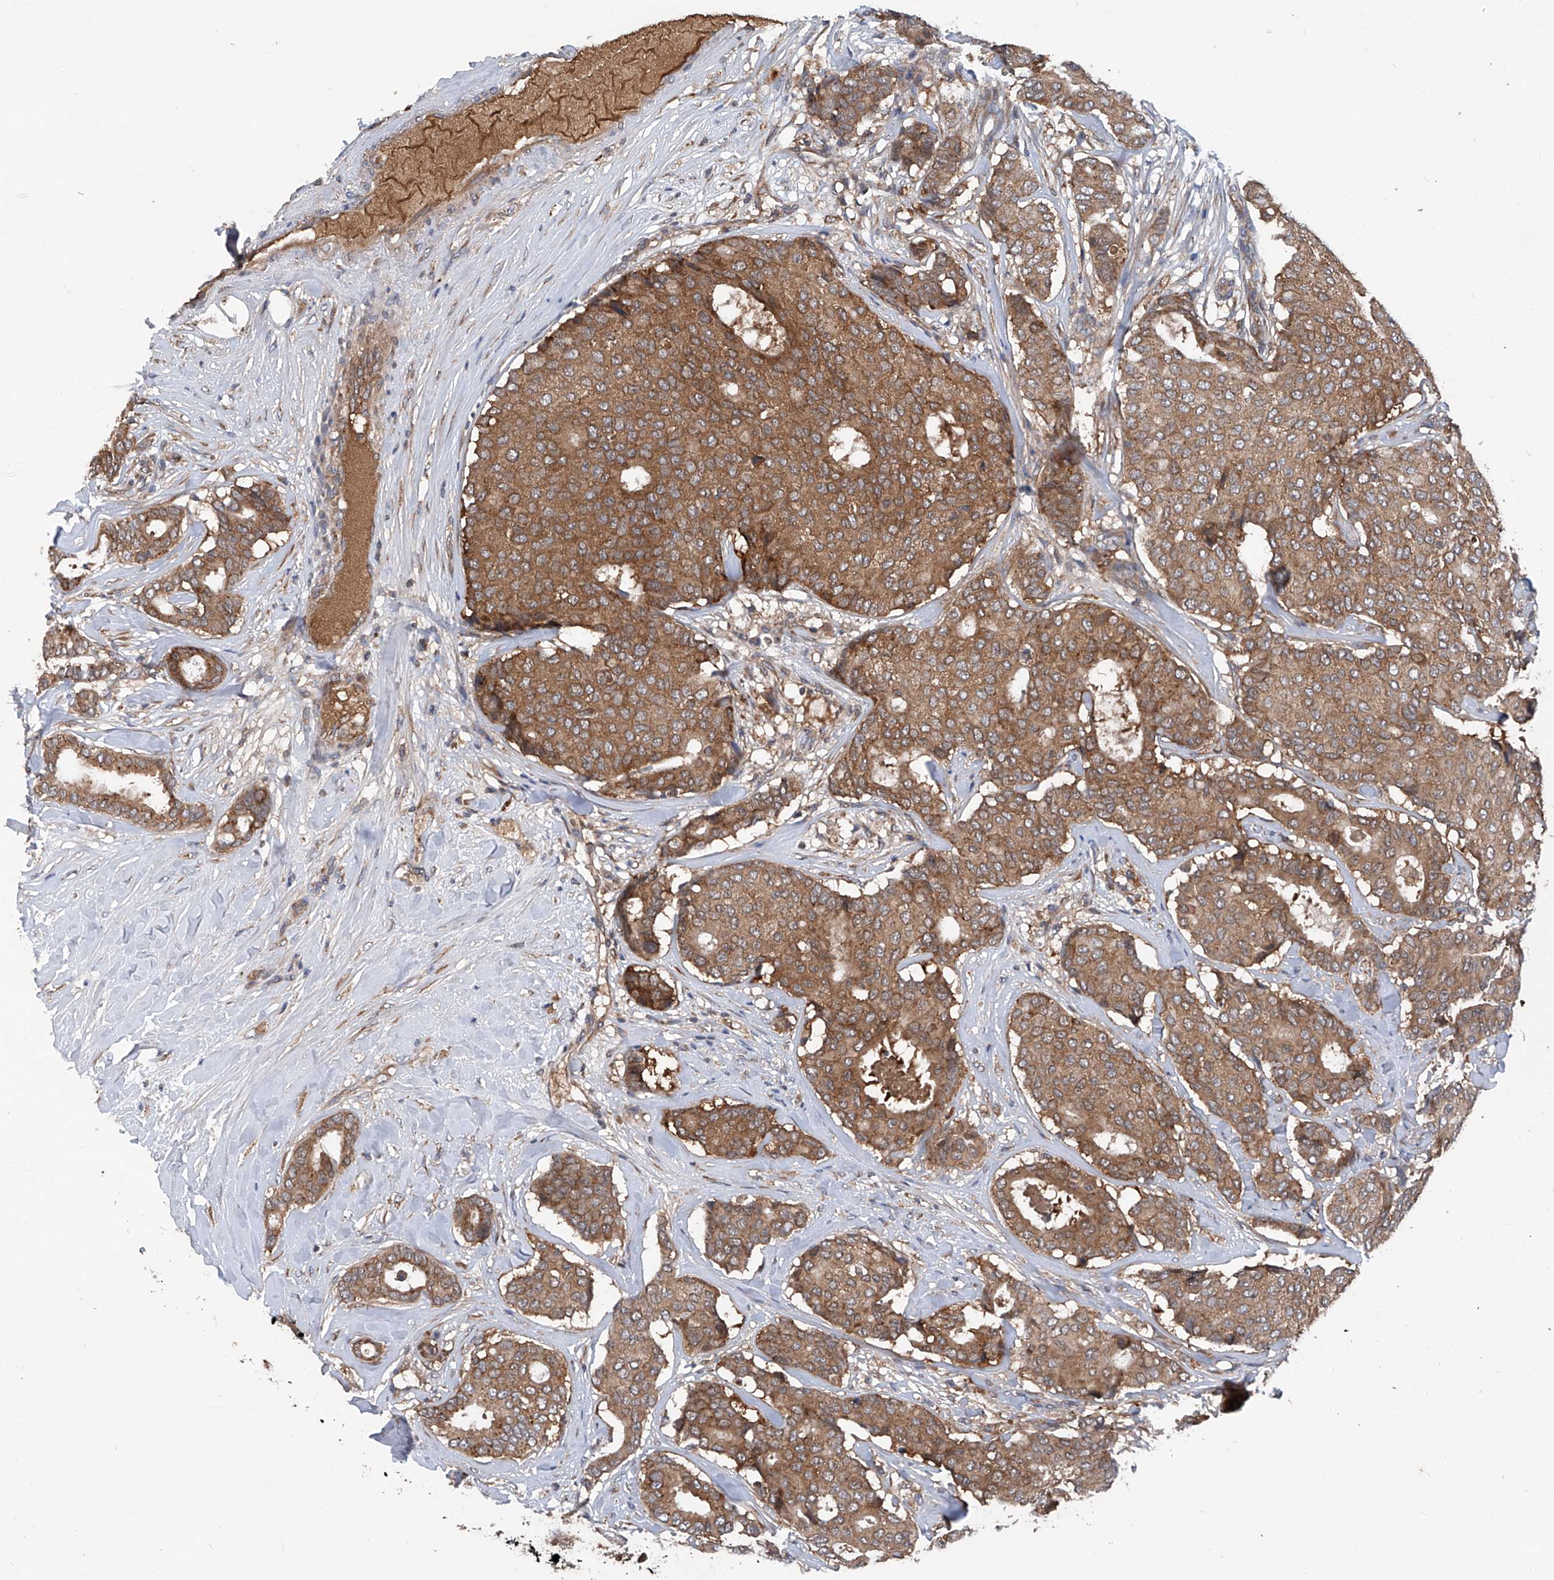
{"staining": {"intensity": "moderate", "quantity": ">75%", "location": "cytoplasmic/membranous"}, "tissue": "breast cancer", "cell_type": "Tumor cells", "image_type": "cancer", "snomed": [{"axis": "morphology", "description": "Duct carcinoma"}, {"axis": "topography", "description": "Breast"}], "caption": "Brown immunohistochemical staining in breast cancer (invasive ductal carcinoma) exhibits moderate cytoplasmic/membranous staining in approximately >75% of tumor cells.", "gene": "ASCC3", "patient": {"sex": "female", "age": 75}}